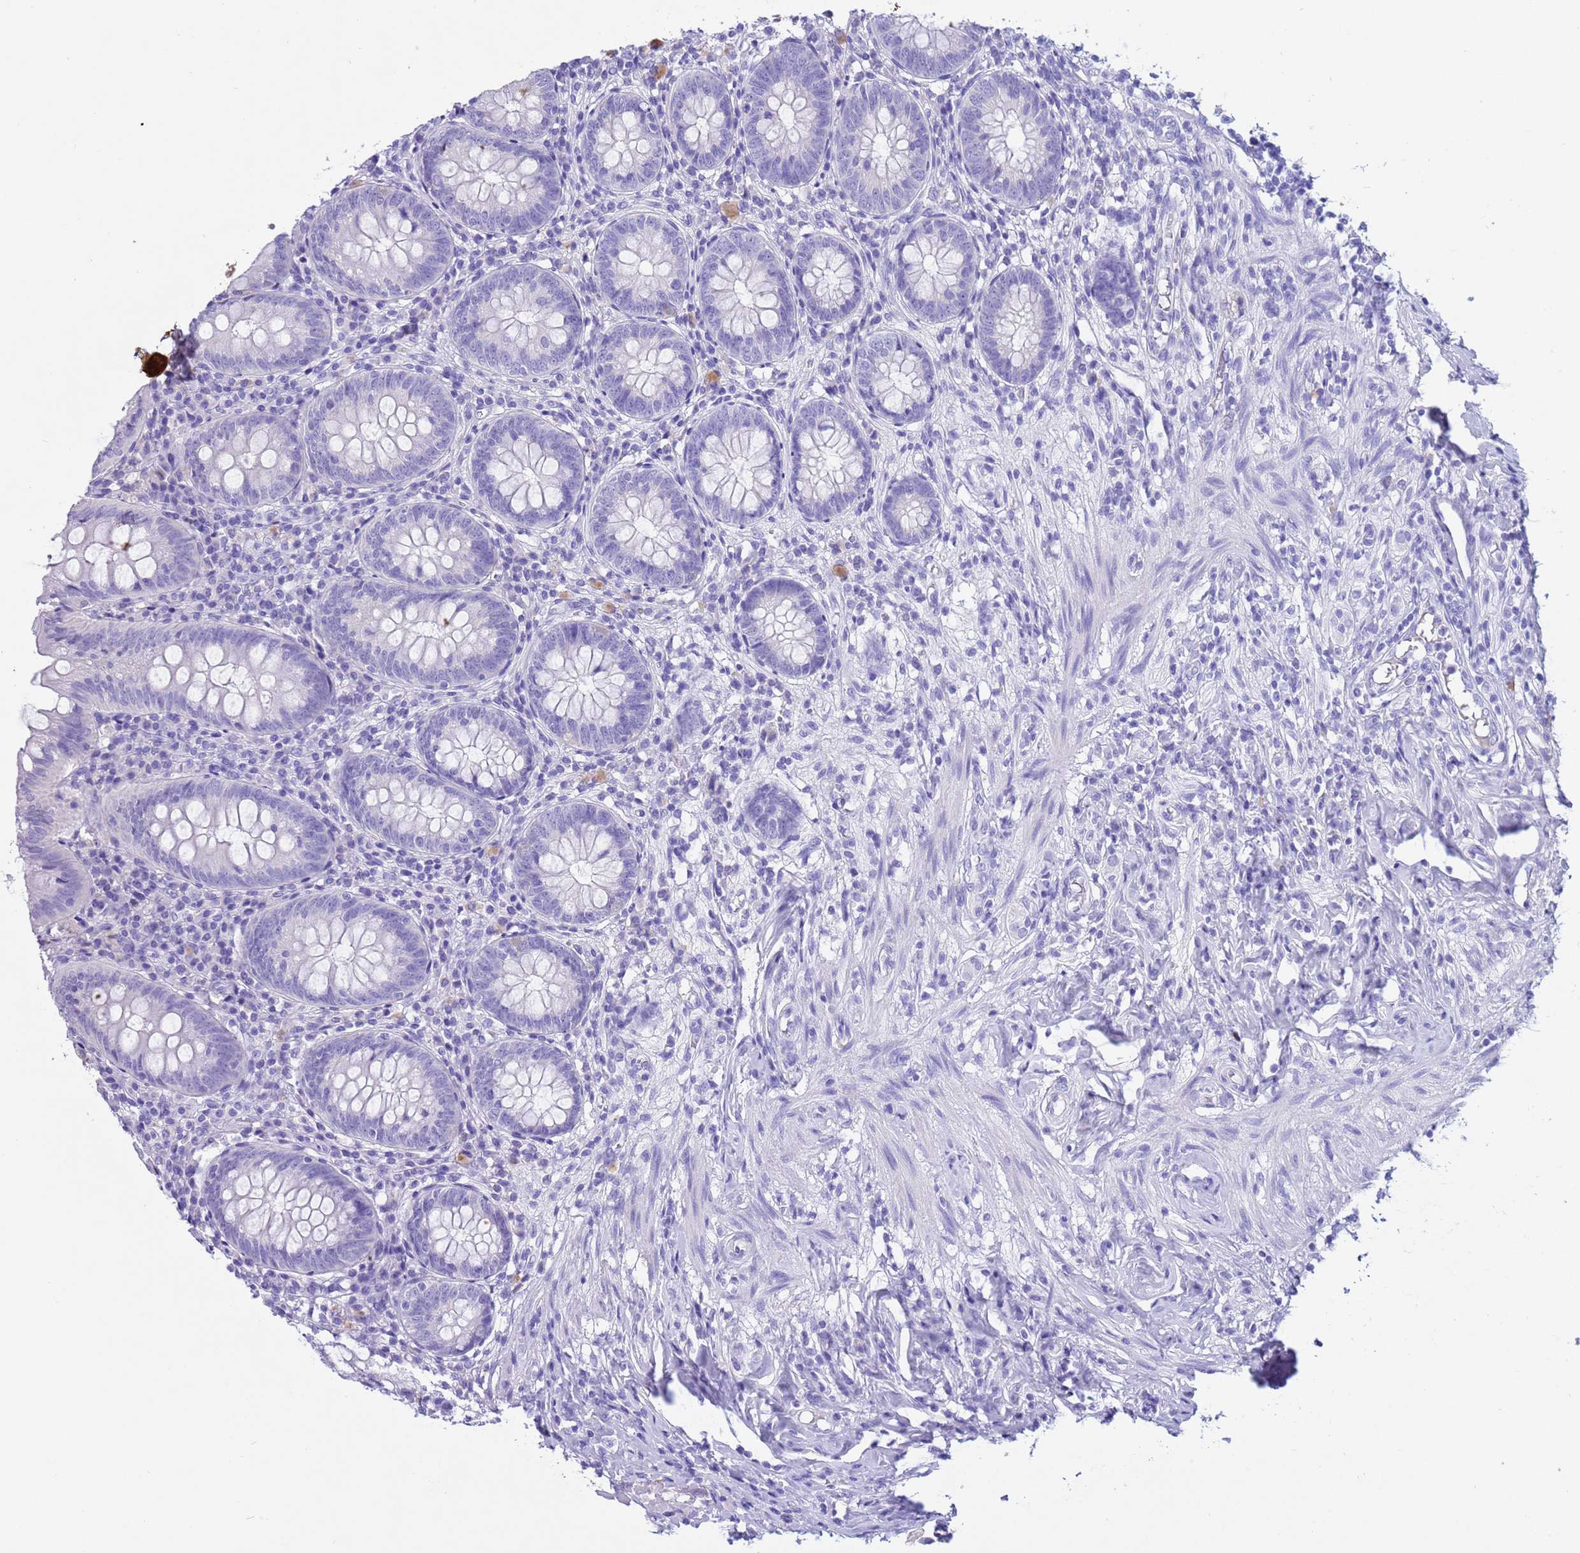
{"staining": {"intensity": "negative", "quantity": "none", "location": "none"}, "tissue": "appendix", "cell_type": "Glandular cells", "image_type": "normal", "snomed": [{"axis": "morphology", "description": "Normal tissue, NOS"}, {"axis": "topography", "description": "Appendix"}], "caption": "Glandular cells are negative for brown protein staining in unremarkable appendix. (Immunohistochemistry, brightfield microscopy, high magnification).", "gene": "CPB1", "patient": {"sex": "female", "age": 54}}